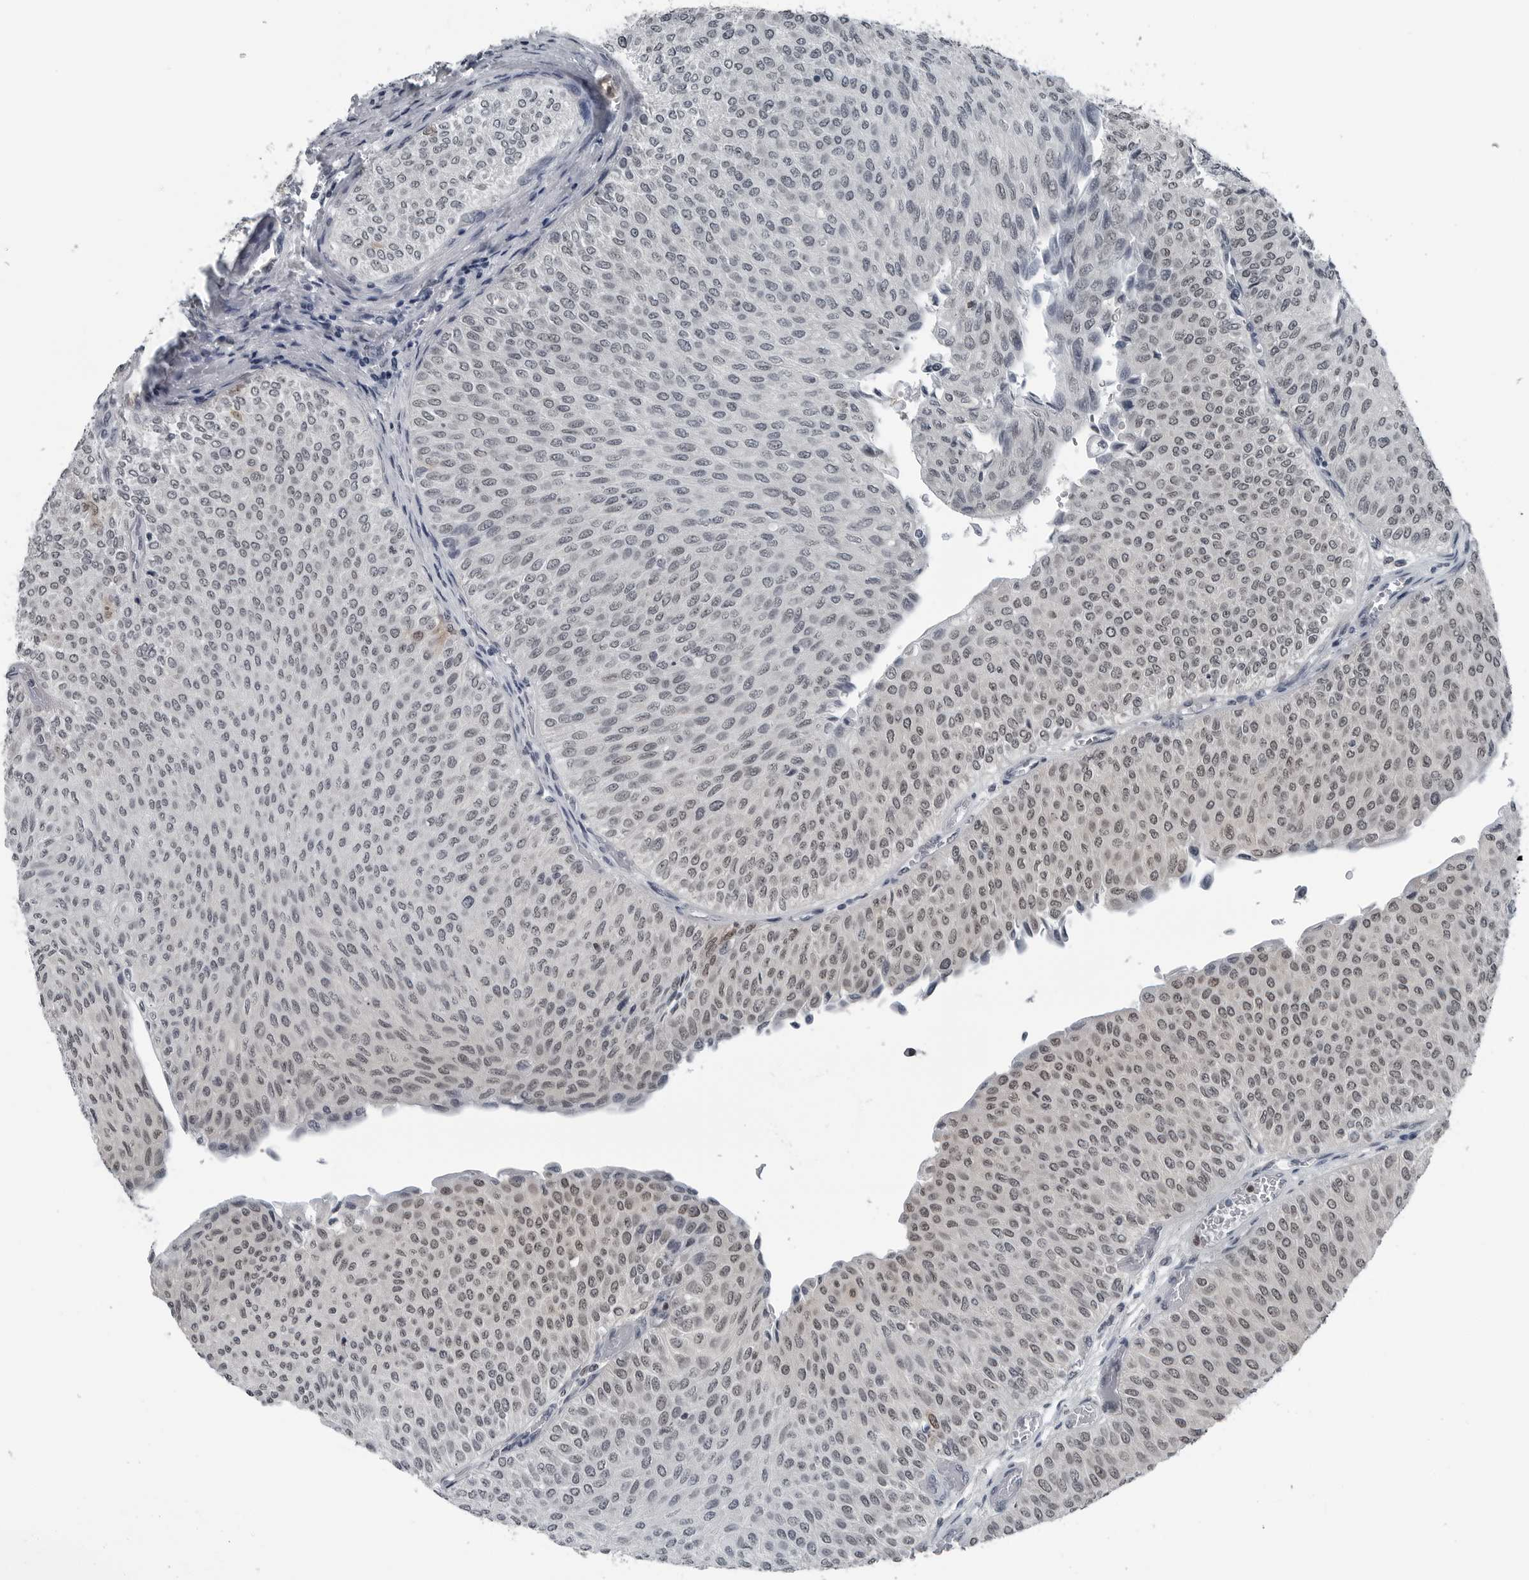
{"staining": {"intensity": "moderate", "quantity": "25%-75%", "location": "nuclear"}, "tissue": "urothelial cancer", "cell_type": "Tumor cells", "image_type": "cancer", "snomed": [{"axis": "morphology", "description": "Urothelial carcinoma, Low grade"}, {"axis": "topography", "description": "Urinary bladder"}], "caption": "Tumor cells show moderate nuclear expression in approximately 25%-75% of cells in urothelial cancer.", "gene": "AKR1A1", "patient": {"sex": "male", "age": 78}}